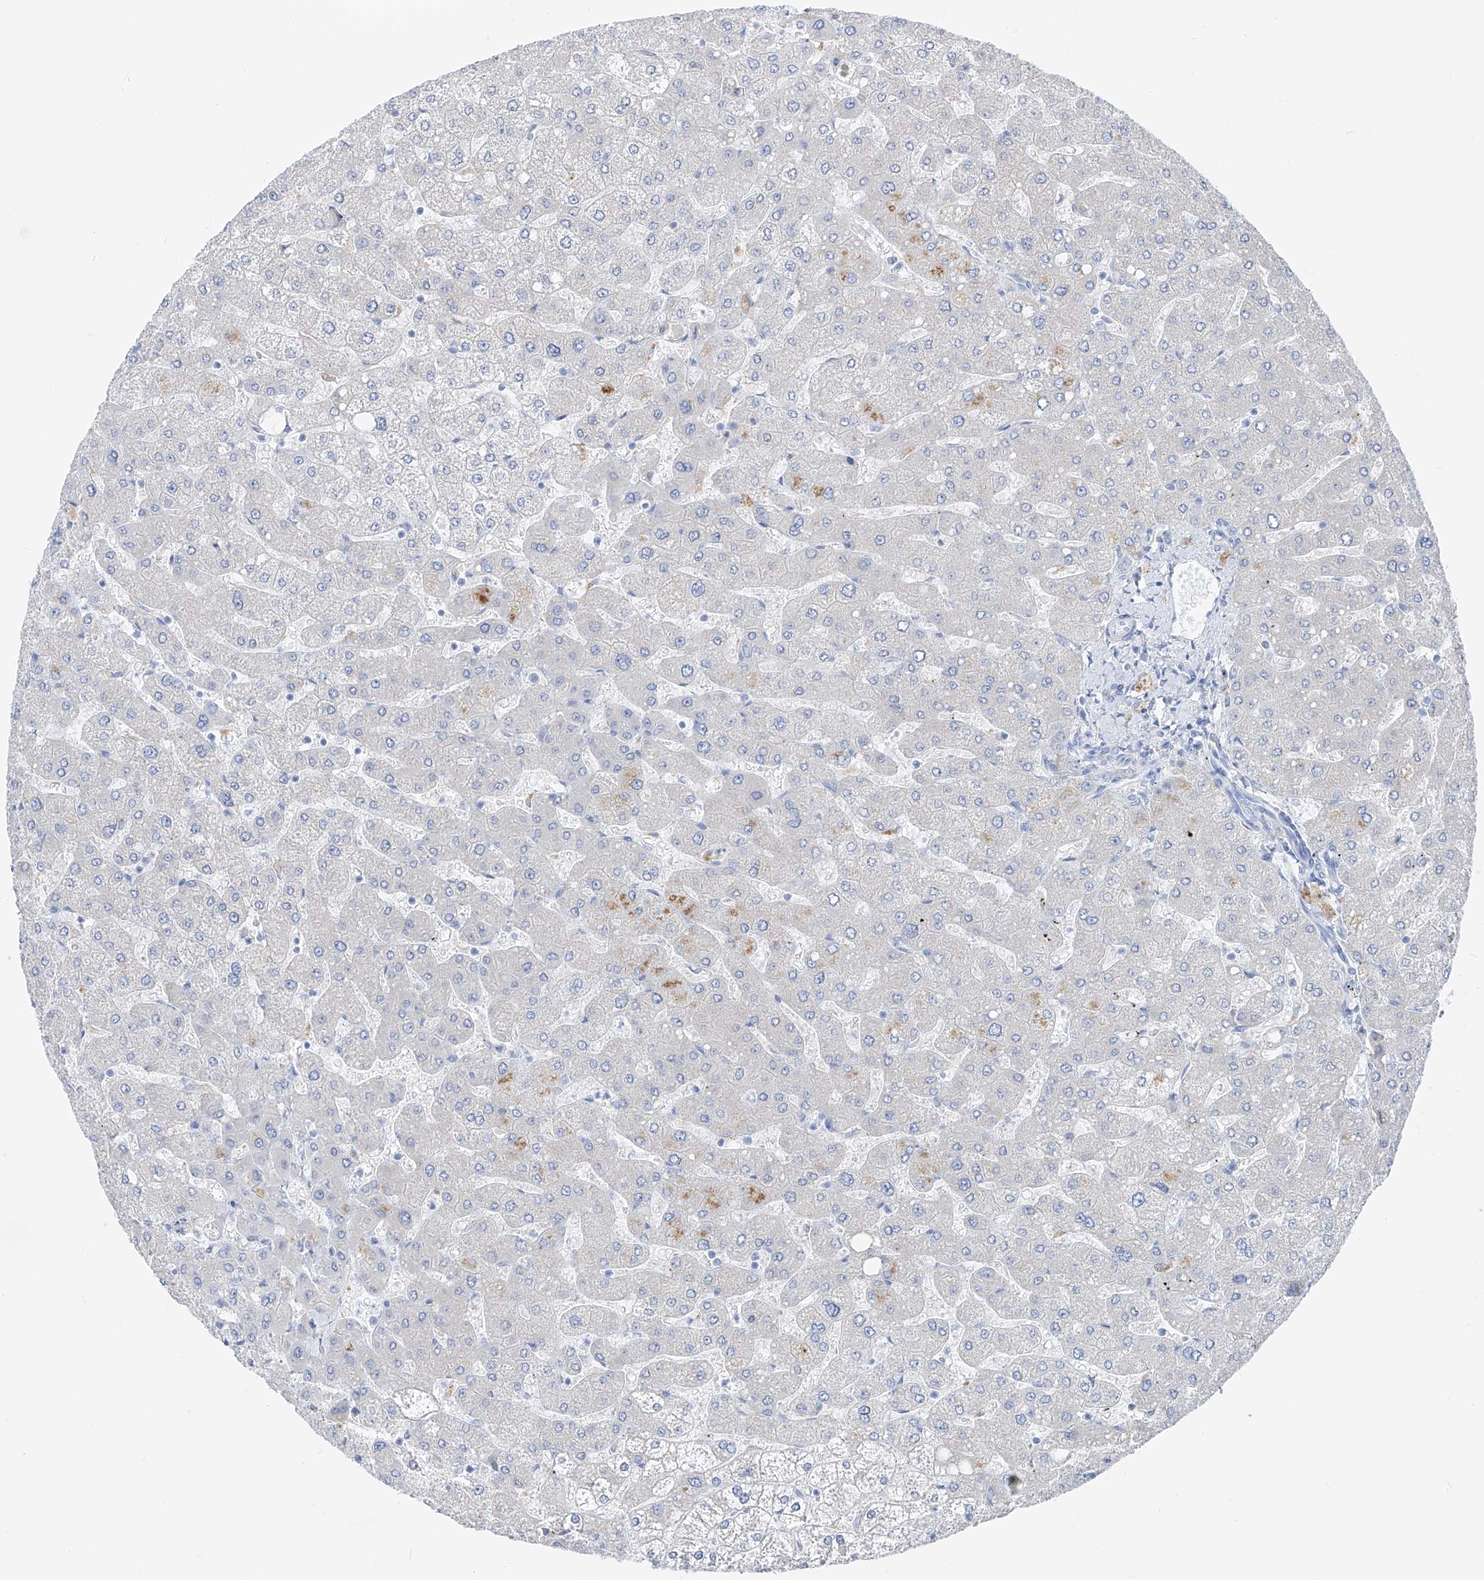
{"staining": {"intensity": "negative", "quantity": "none", "location": "none"}, "tissue": "liver", "cell_type": "Cholangiocytes", "image_type": "normal", "snomed": [{"axis": "morphology", "description": "Normal tissue, NOS"}, {"axis": "topography", "description": "Liver"}], "caption": "Photomicrograph shows no significant protein positivity in cholangiocytes of normal liver.", "gene": "UFL1", "patient": {"sex": "male", "age": 55}}